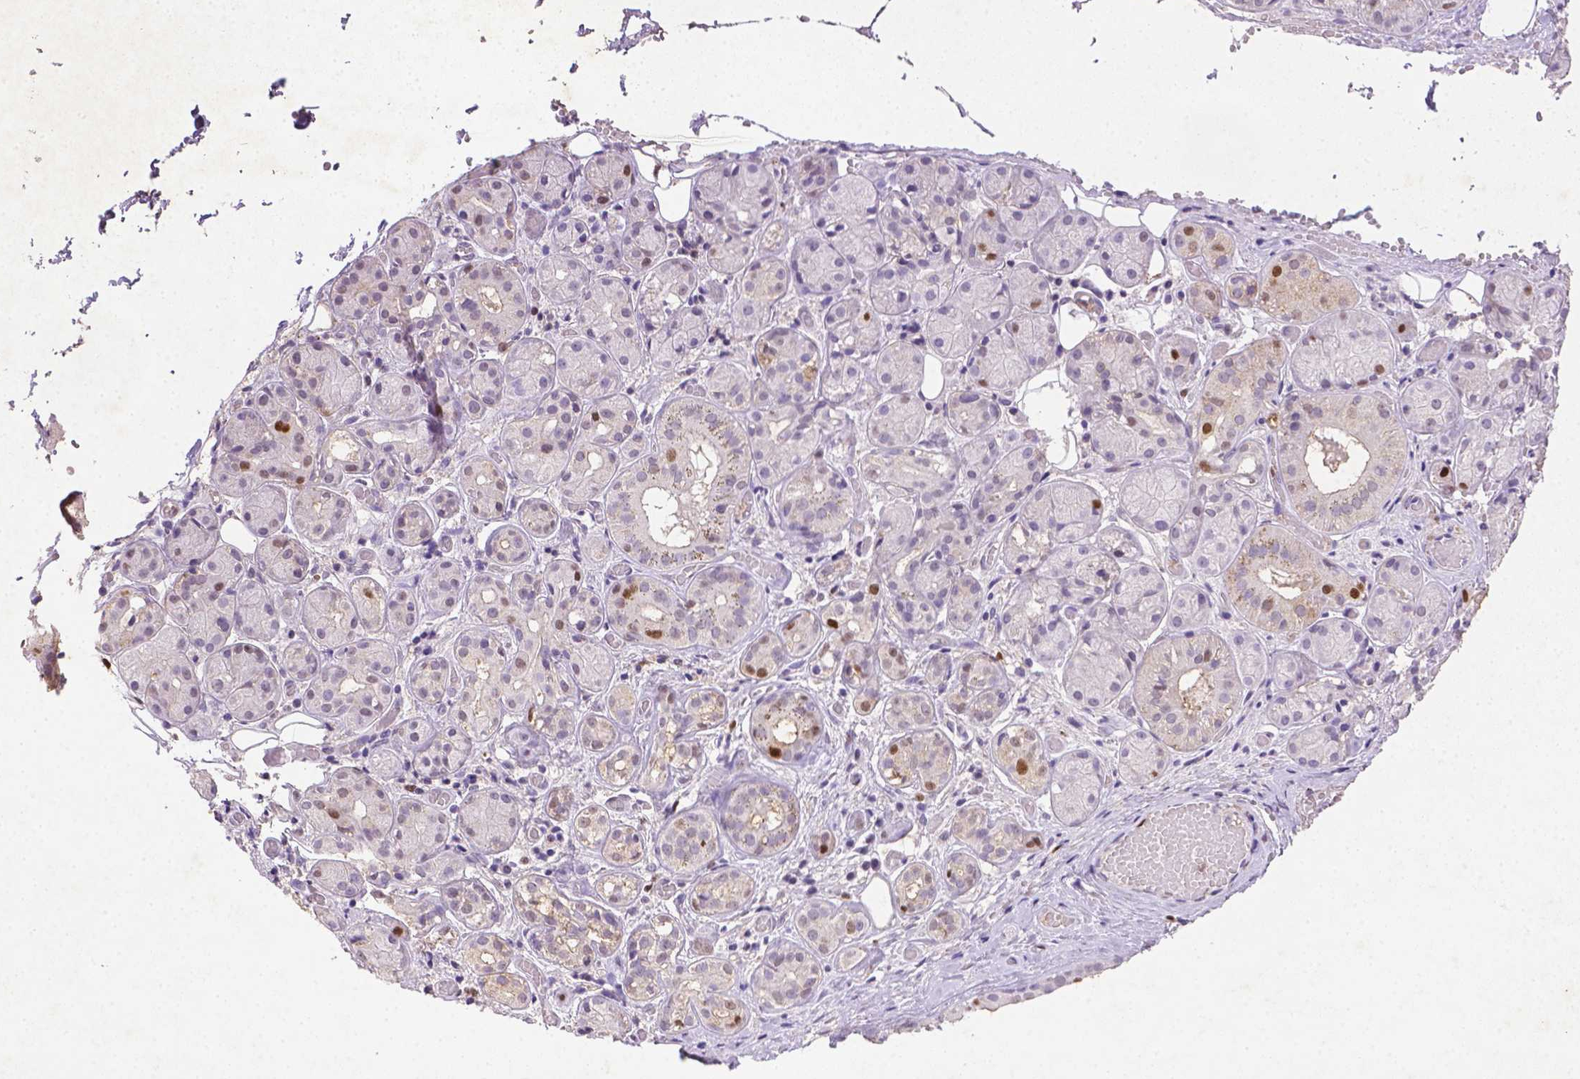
{"staining": {"intensity": "moderate", "quantity": "<25%", "location": "cytoplasmic/membranous,nuclear"}, "tissue": "salivary gland", "cell_type": "Glandular cells", "image_type": "normal", "snomed": [{"axis": "morphology", "description": "Normal tissue, NOS"}, {"axis": "topography", "description": "Salivary gland"}, {"axis": "topography", "description": "Peripheral nerve tissue"}], "caption": "This micrograph demonstrates normal salivary gland stained with immunohistochemistry to label a protein in brown. The cytoplasmic/membranous,nuclear of glandular cells show moderate positivity for the protein. Nuclei are counter-stained blue.", "gene": "CDKN1A", "patient": {"sex": "male", "age": 71}}